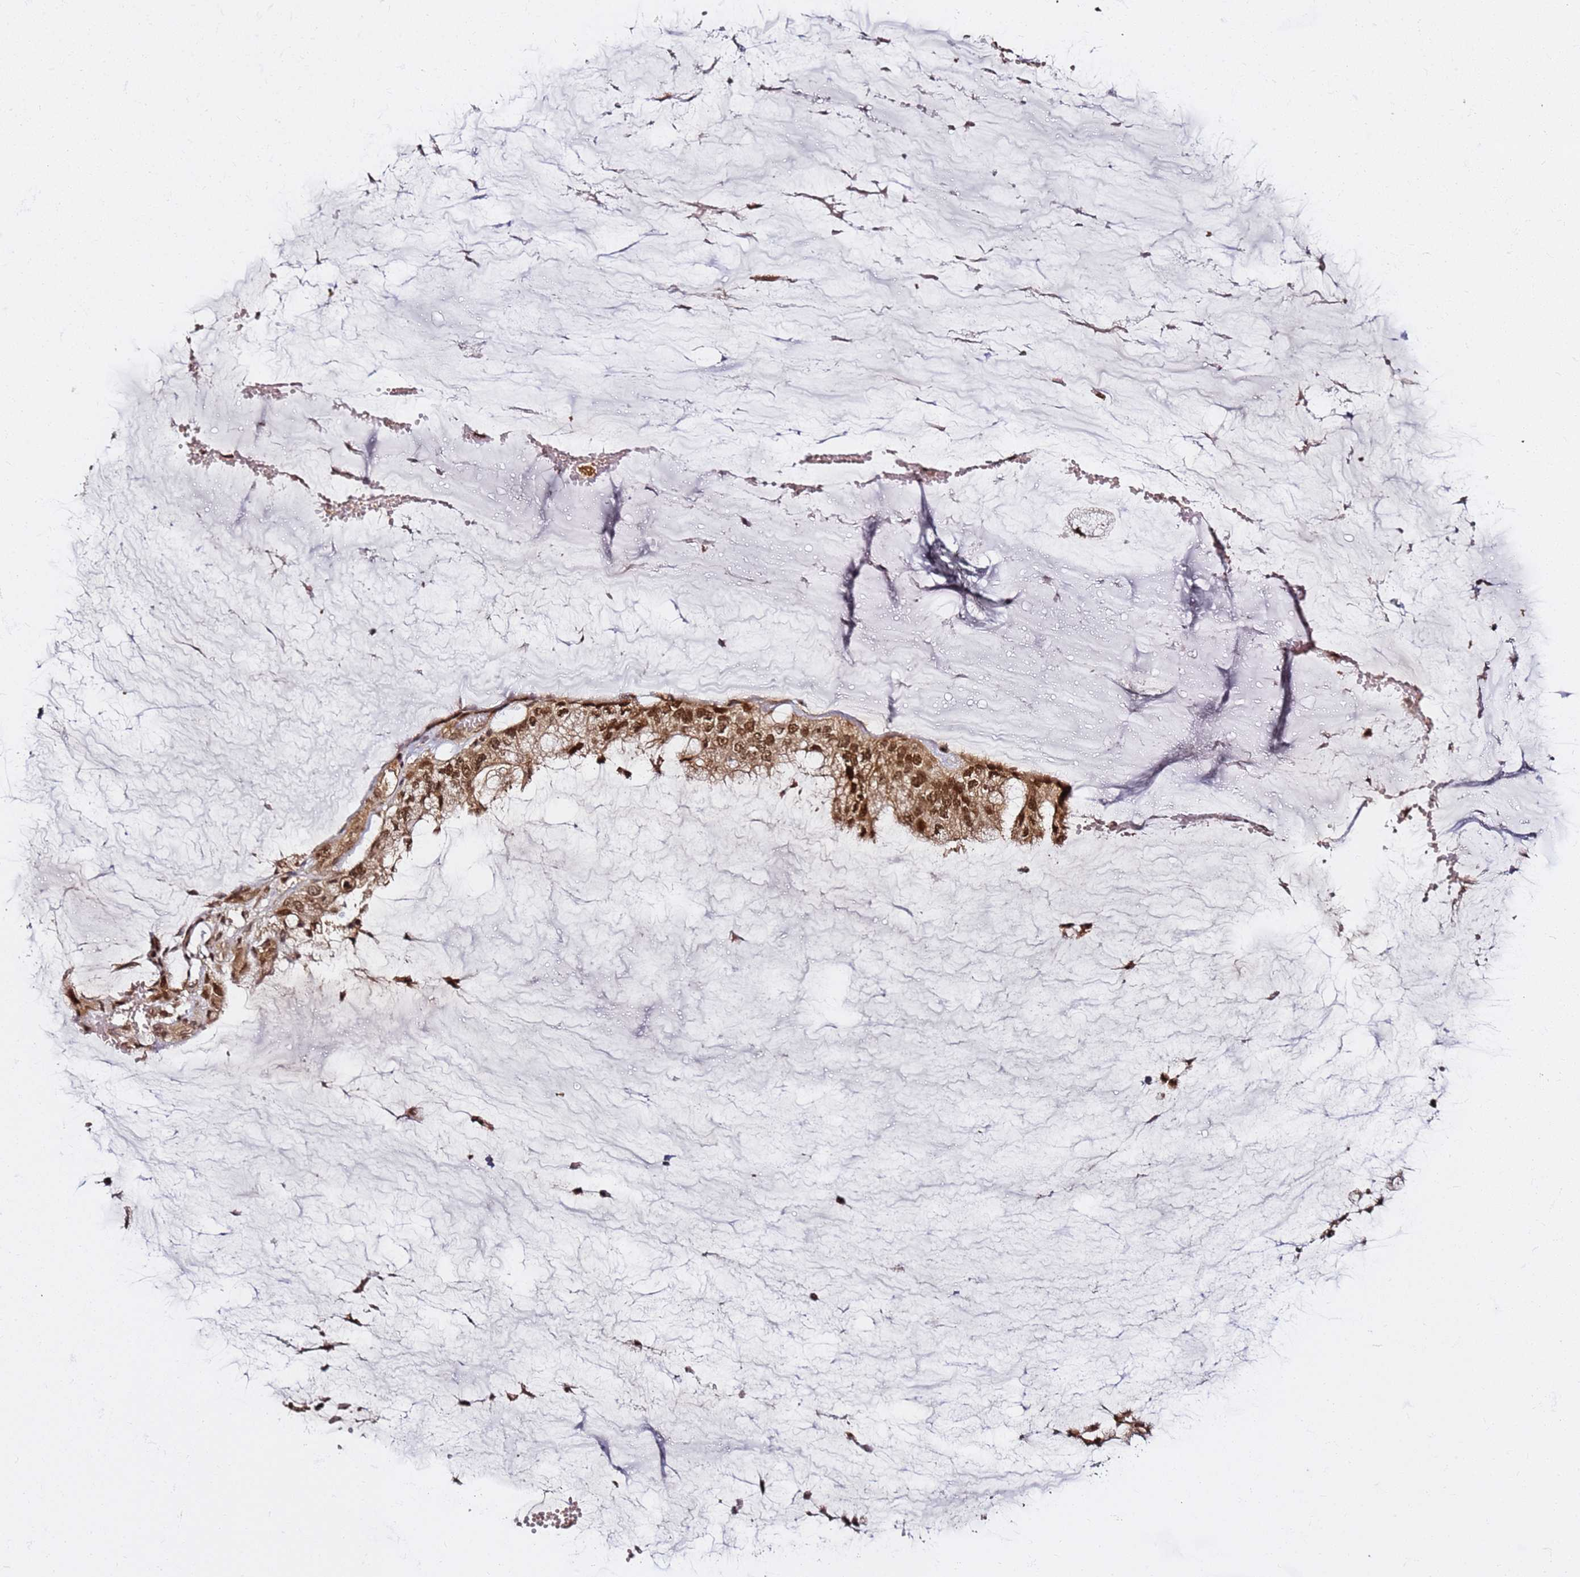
{"staining": {"intensity": "moderate", "quantity": ">75%", "location": "cytoplasmic/membranous,nuclear"}, "tissue": "ovarian cancer", "cell_type": "Tumor cells", "image_type": "cancer", "snomed": [{"axis": "morphology", "description": "Cystadenocarcinoma, mucinous, NOS"}, {"axis": "topography", "description": "Ovary"}], "caption": "There is medium levels of moderate cytoplasmic/membranous and nuclear positivity in tumor cells of ovarian cancer (mucinous cystadenocarcinoma), as demonstrated by immunohistochemical staining (brown color).", "gene": "RGS18", "patient": {"sex": "female", "age": 39}}